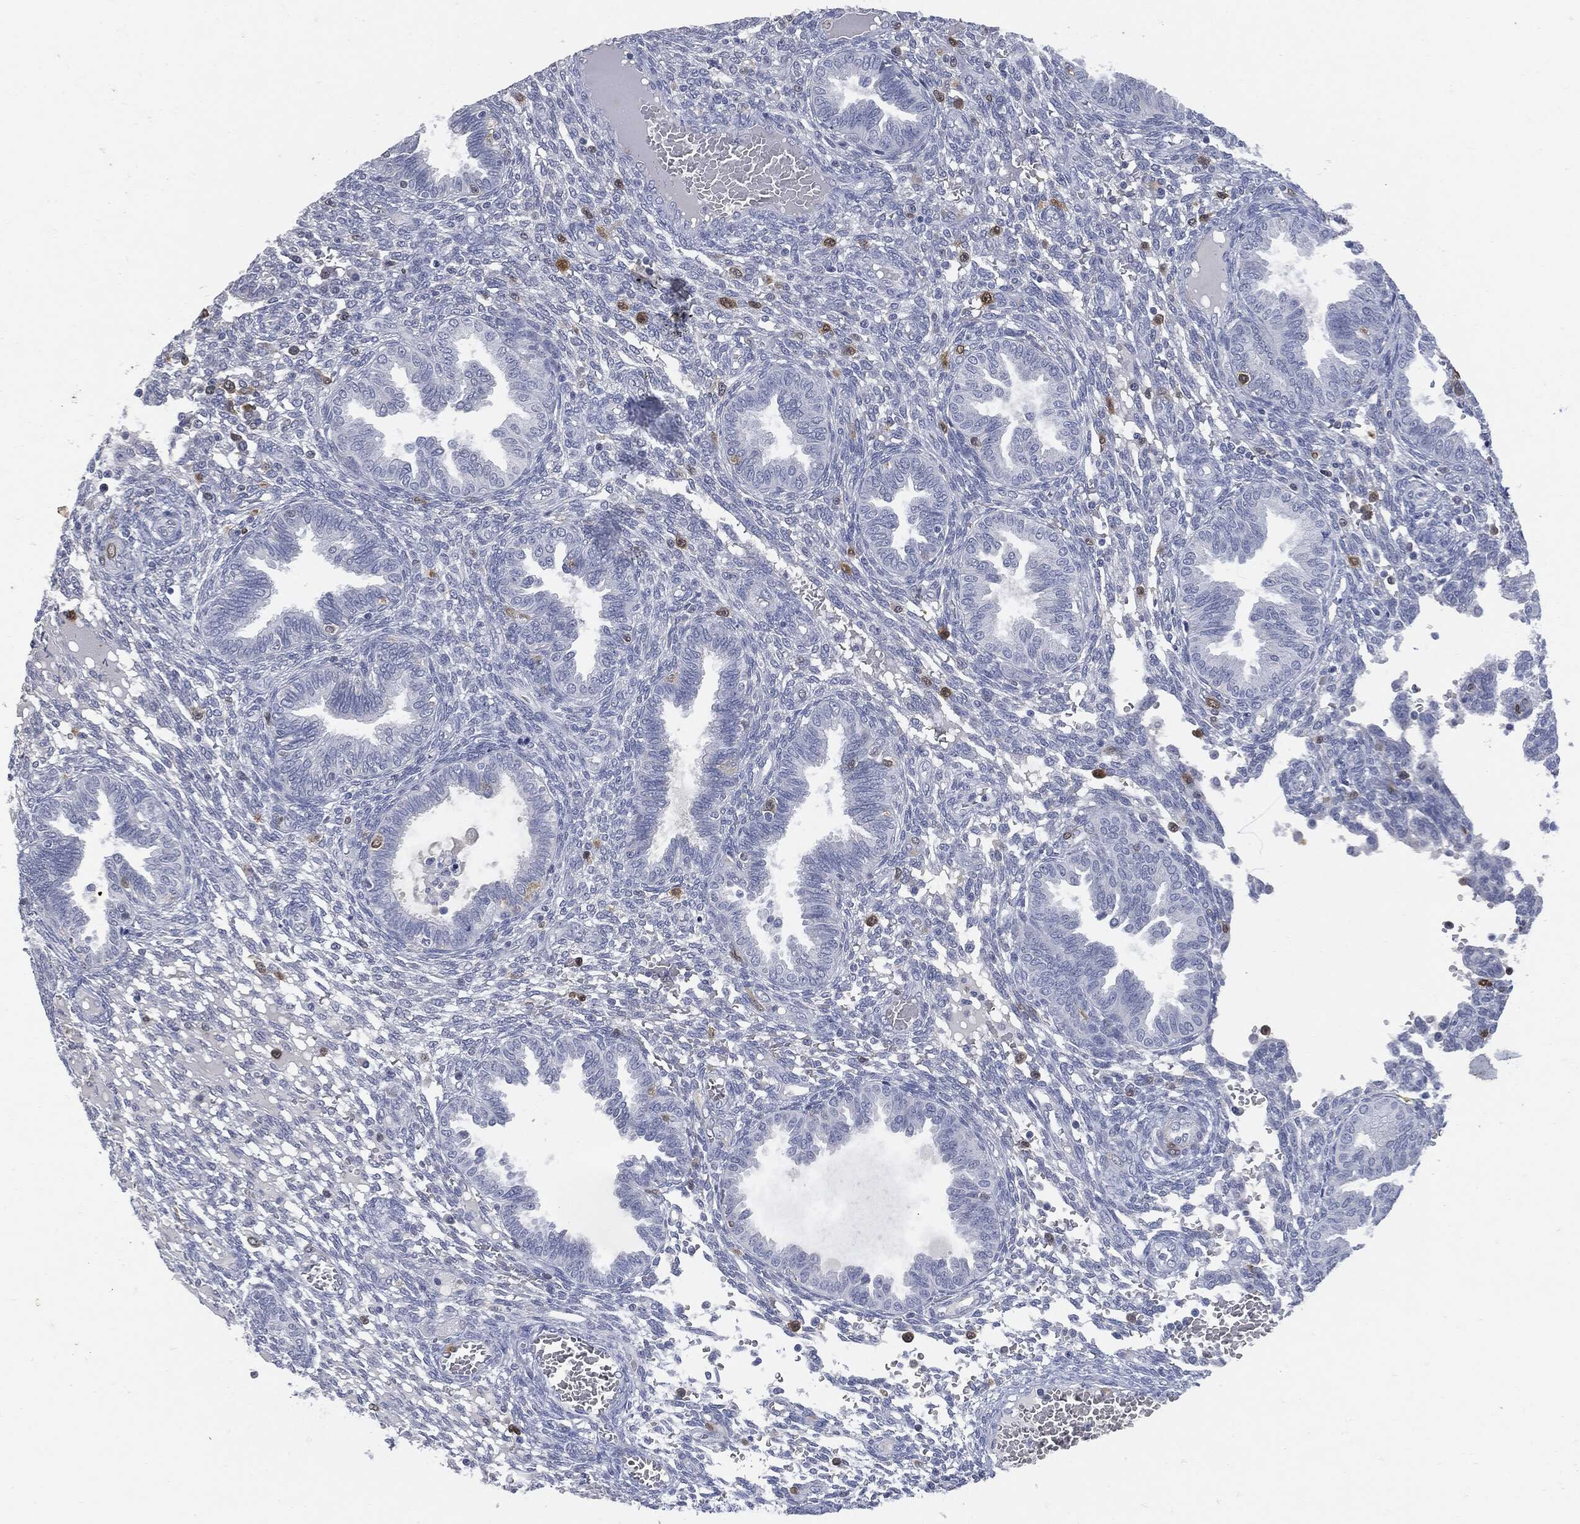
{"staining": {"intensity": "negative", "quantity": "none", "location": "none"}, "tissue": "endometrium", "cell_type": "Cells in endometrial stroma", "image_type": "normal", "snomed": [{"axis": "morphology", "description": "Normal tissue, NOS"}, {"axis": "topography", "description": "Endometrium"}], "caption": "This is a photomicrograph of immunohistochemistry (IHC) staining of benign endometrium, which shows no expression in cells in endometrial stroma. (DAB immunohistochemistry visualized using brightfield microscopy, high magnification).", "gene": "UBE2C", "patient": {"sex": "female", "age": 42}}